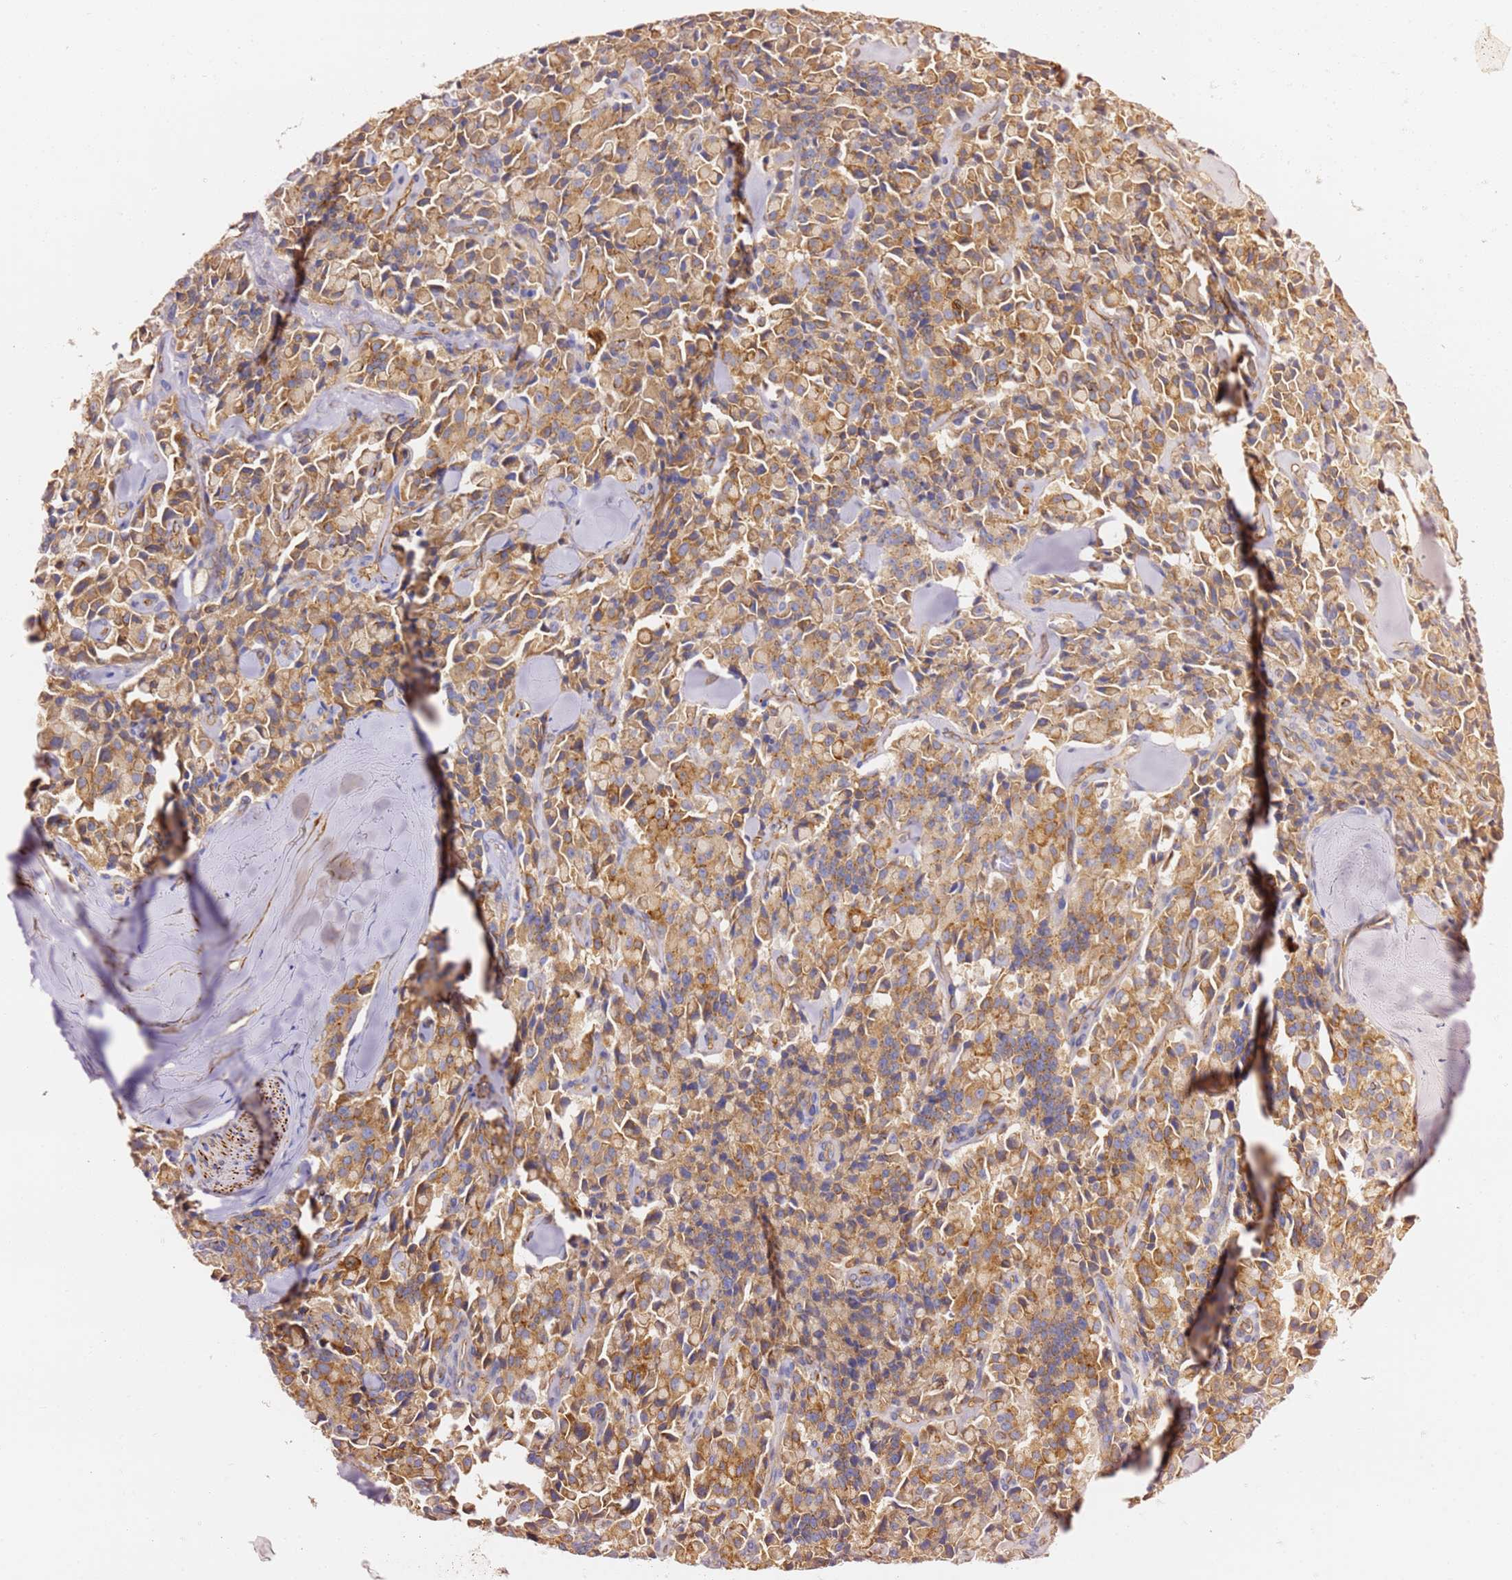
{"staining": {"intensity": "moderate", "quantity": ">75%", "location": "cytoplasmic/membranous"}, "tissue": "pancreatic cancer", "cell_type": "Tumor cells", "image_type": "cancer", "snomed": [{"axis": "morphology", "description": "Adenocarcinoma, NOS"}, {"axis": "topography", "description": "Pancreas"}], "caption": "Tumor cells demonstrate medium levels of moderate cytoplasmic/membranous staining in about >75% of cells in pancreatic cancer (adenocarcinoma). The staining was performed using DAB to visualize the protein expression in brown, while the nuclei were stained in blue with hematoxylin (Magnification: 20x).", "gene": "KIF7", "patient": {"sex": "male", "age": 65}}